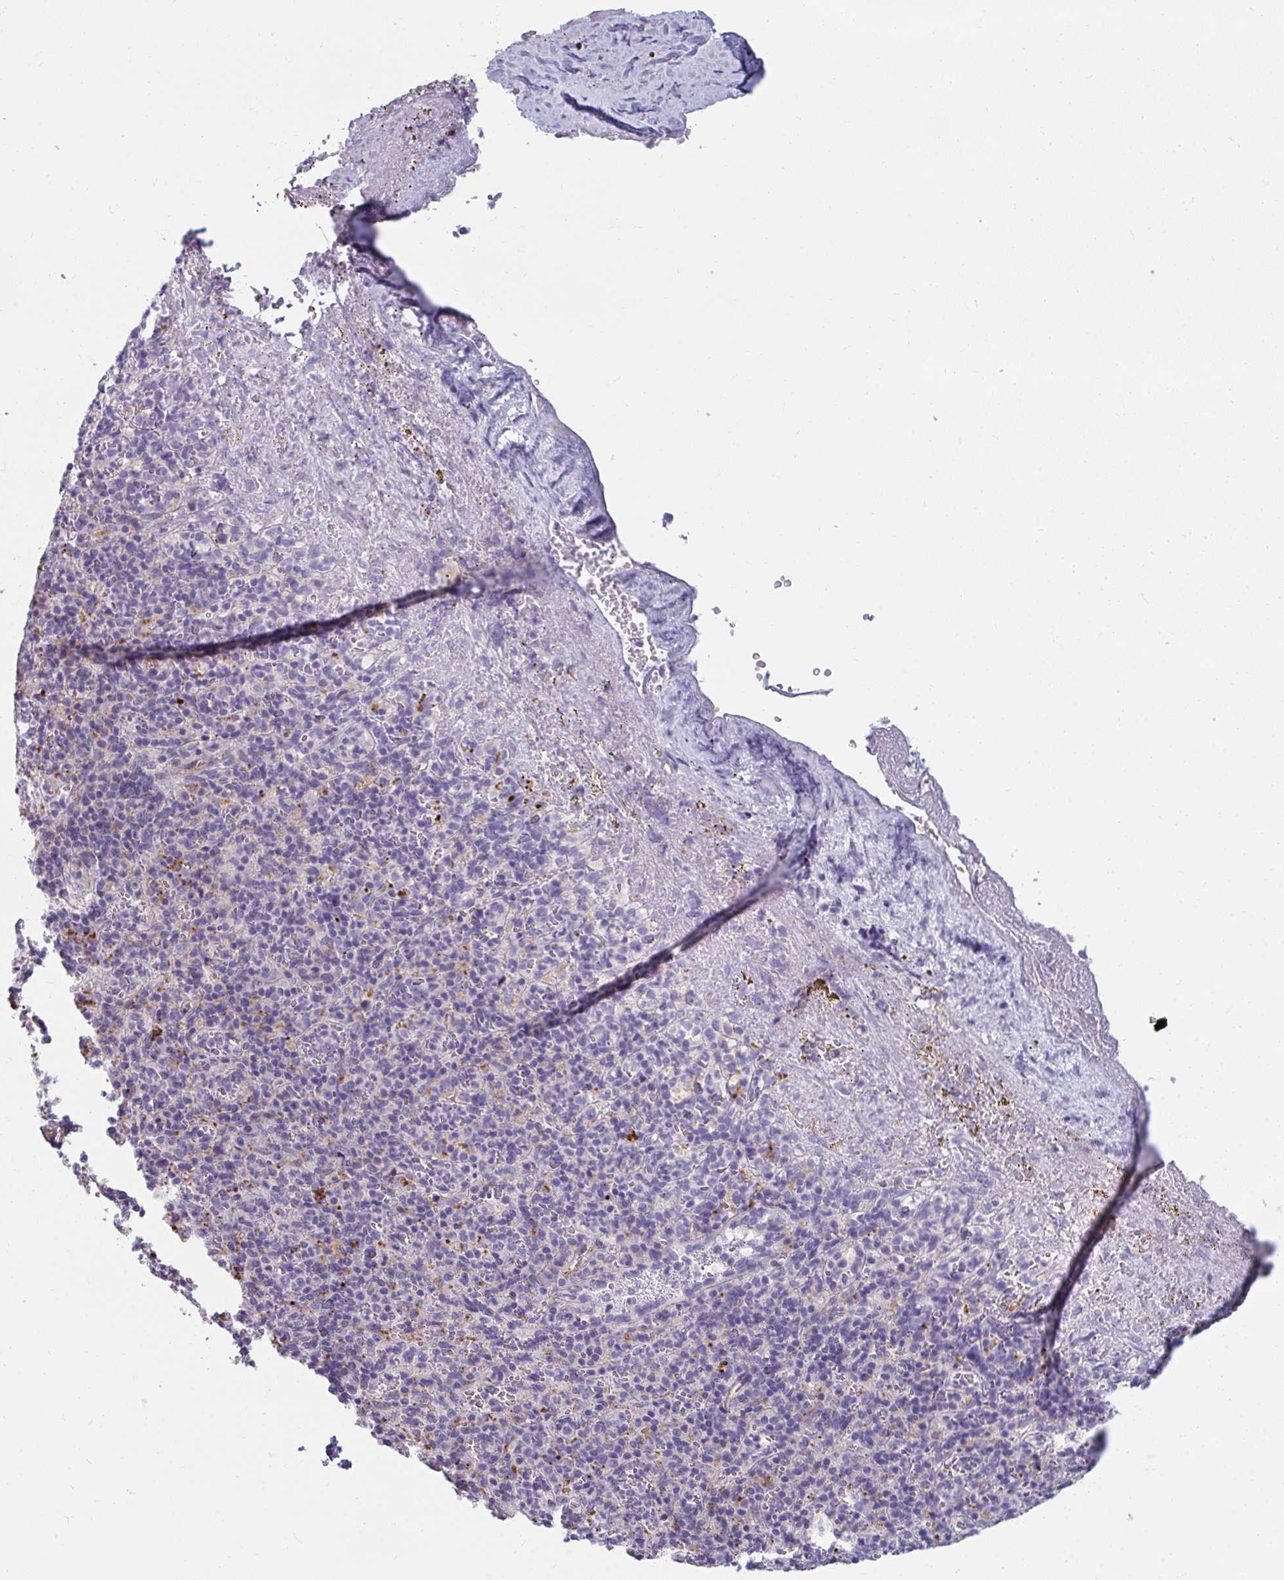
{"staining": {"intensity": "moderate", "quantity": "<25%", "location": "cytoplasmic/membranous"}, "tissue": "spleen", "cell_type": "Cells in red pulp", "image_type": "normal", "snomed": [{"axis": "morphology", "description": "Normal tissue, NOS"}, {"axis": "topography", "description": "Spleen"}], "caption": "DAB immunohistochemical staining of normal human spleen reveals moderate cytoplasmic/membranous protein expression in about <25% of cells in red pulp. (Stains: DAB (3,3'-diaminobenzidine) in brown, nuclei in blue, Microscopy: brightfield microscopy at high magnification).", "gene": "EIF1AD", "patient": {"sex": "female", "age": 74}}